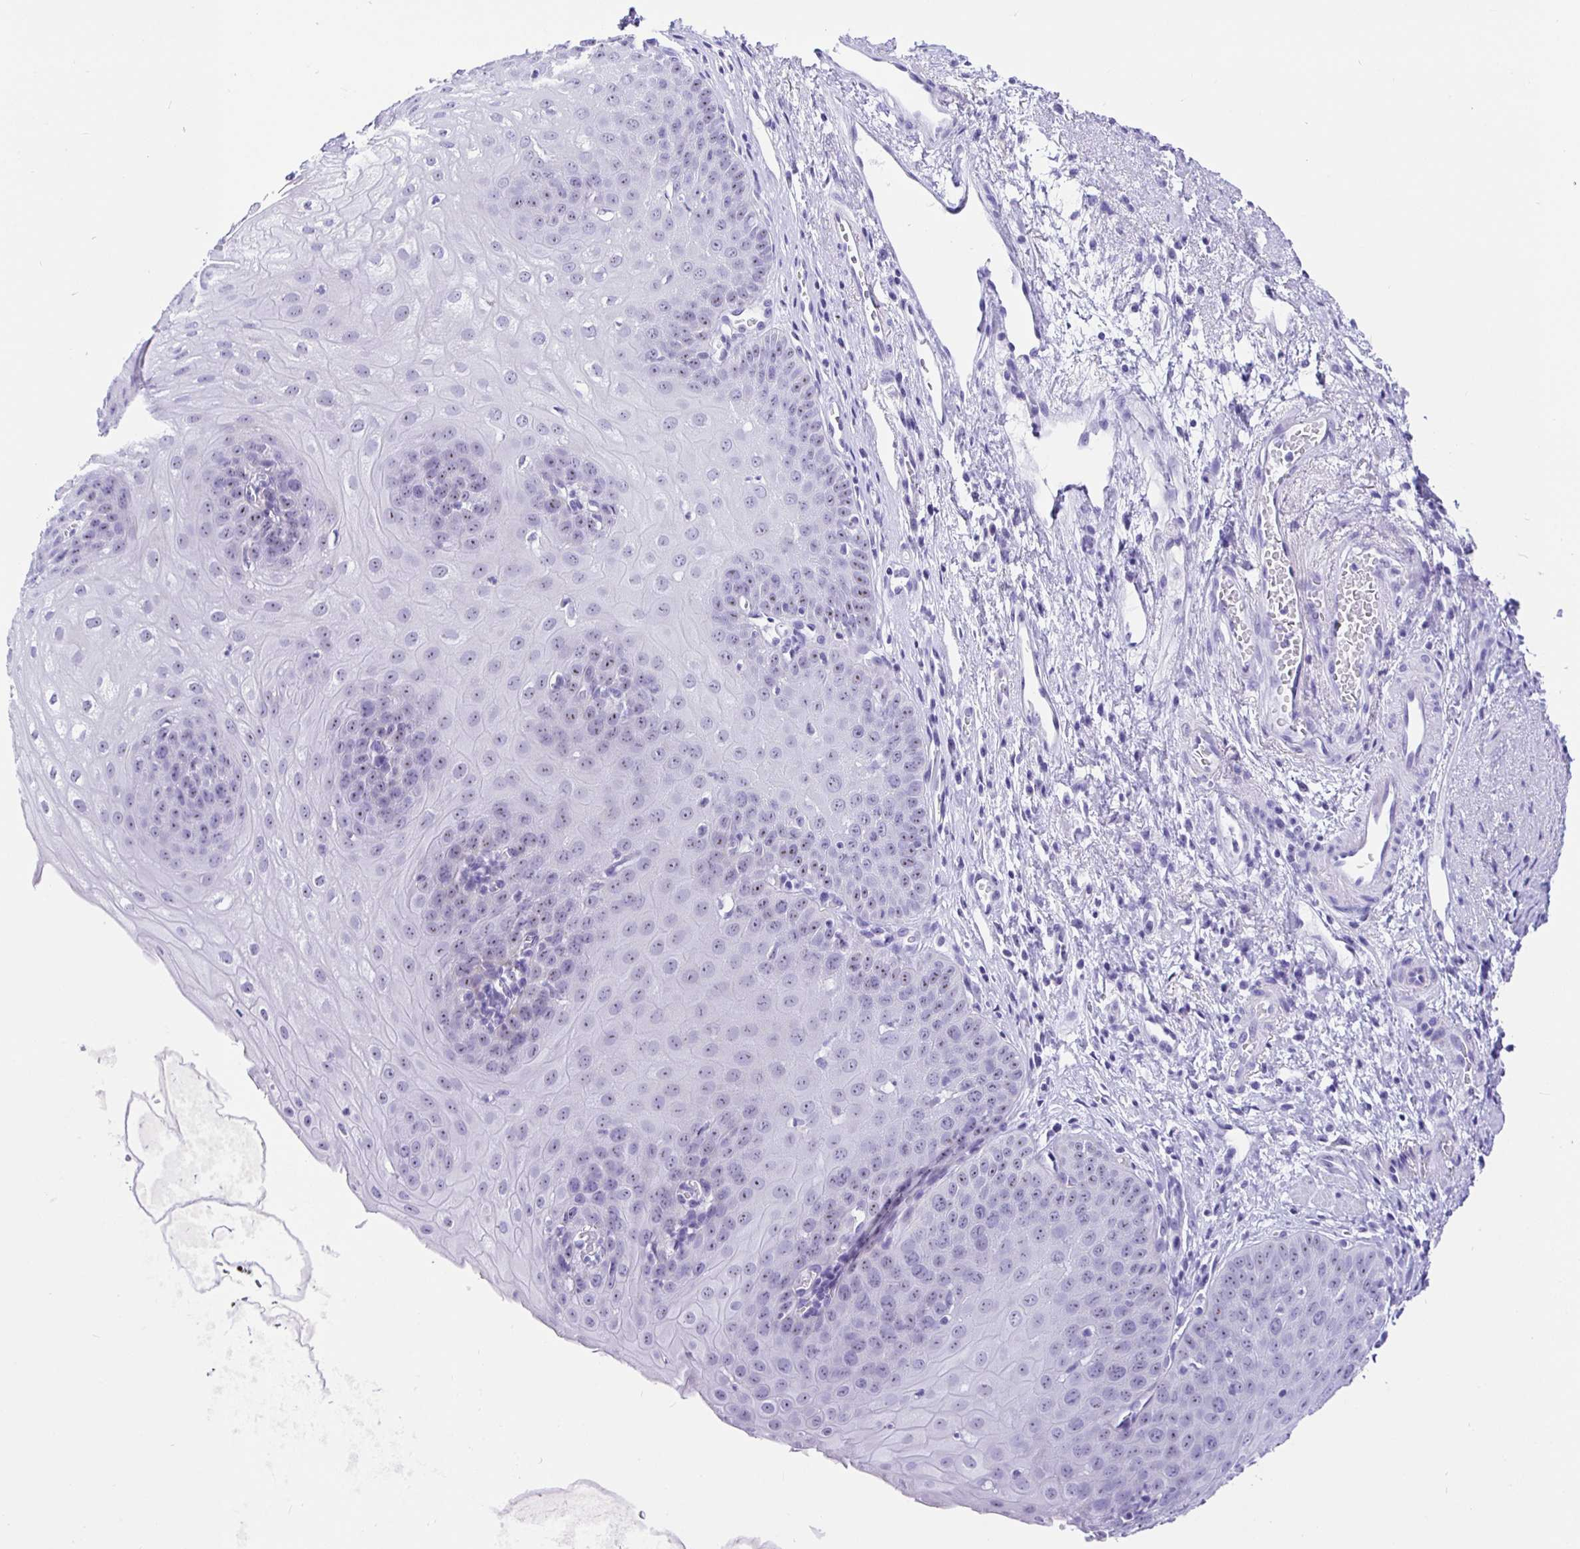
{"staining": {"intensity": "weak", "quantity": "25%-75%", "location": "nuclear"}, "tissue": "esophagus", "cell_type": "Squamous epithelial cells", "image_type": "normal", "snomed": [{"axis": "morphology", "description": "Normal tissue, NOS"}, {"axis": "topography", "description": "Esophagus"}], "caption": "Protein staining exhibits weak nuclear expression in about 25%-75% of squamous epithelial cells in benign esophagus.", "gene": "PRAMEF18", "patient": {"sex": "male", "age": 71}}